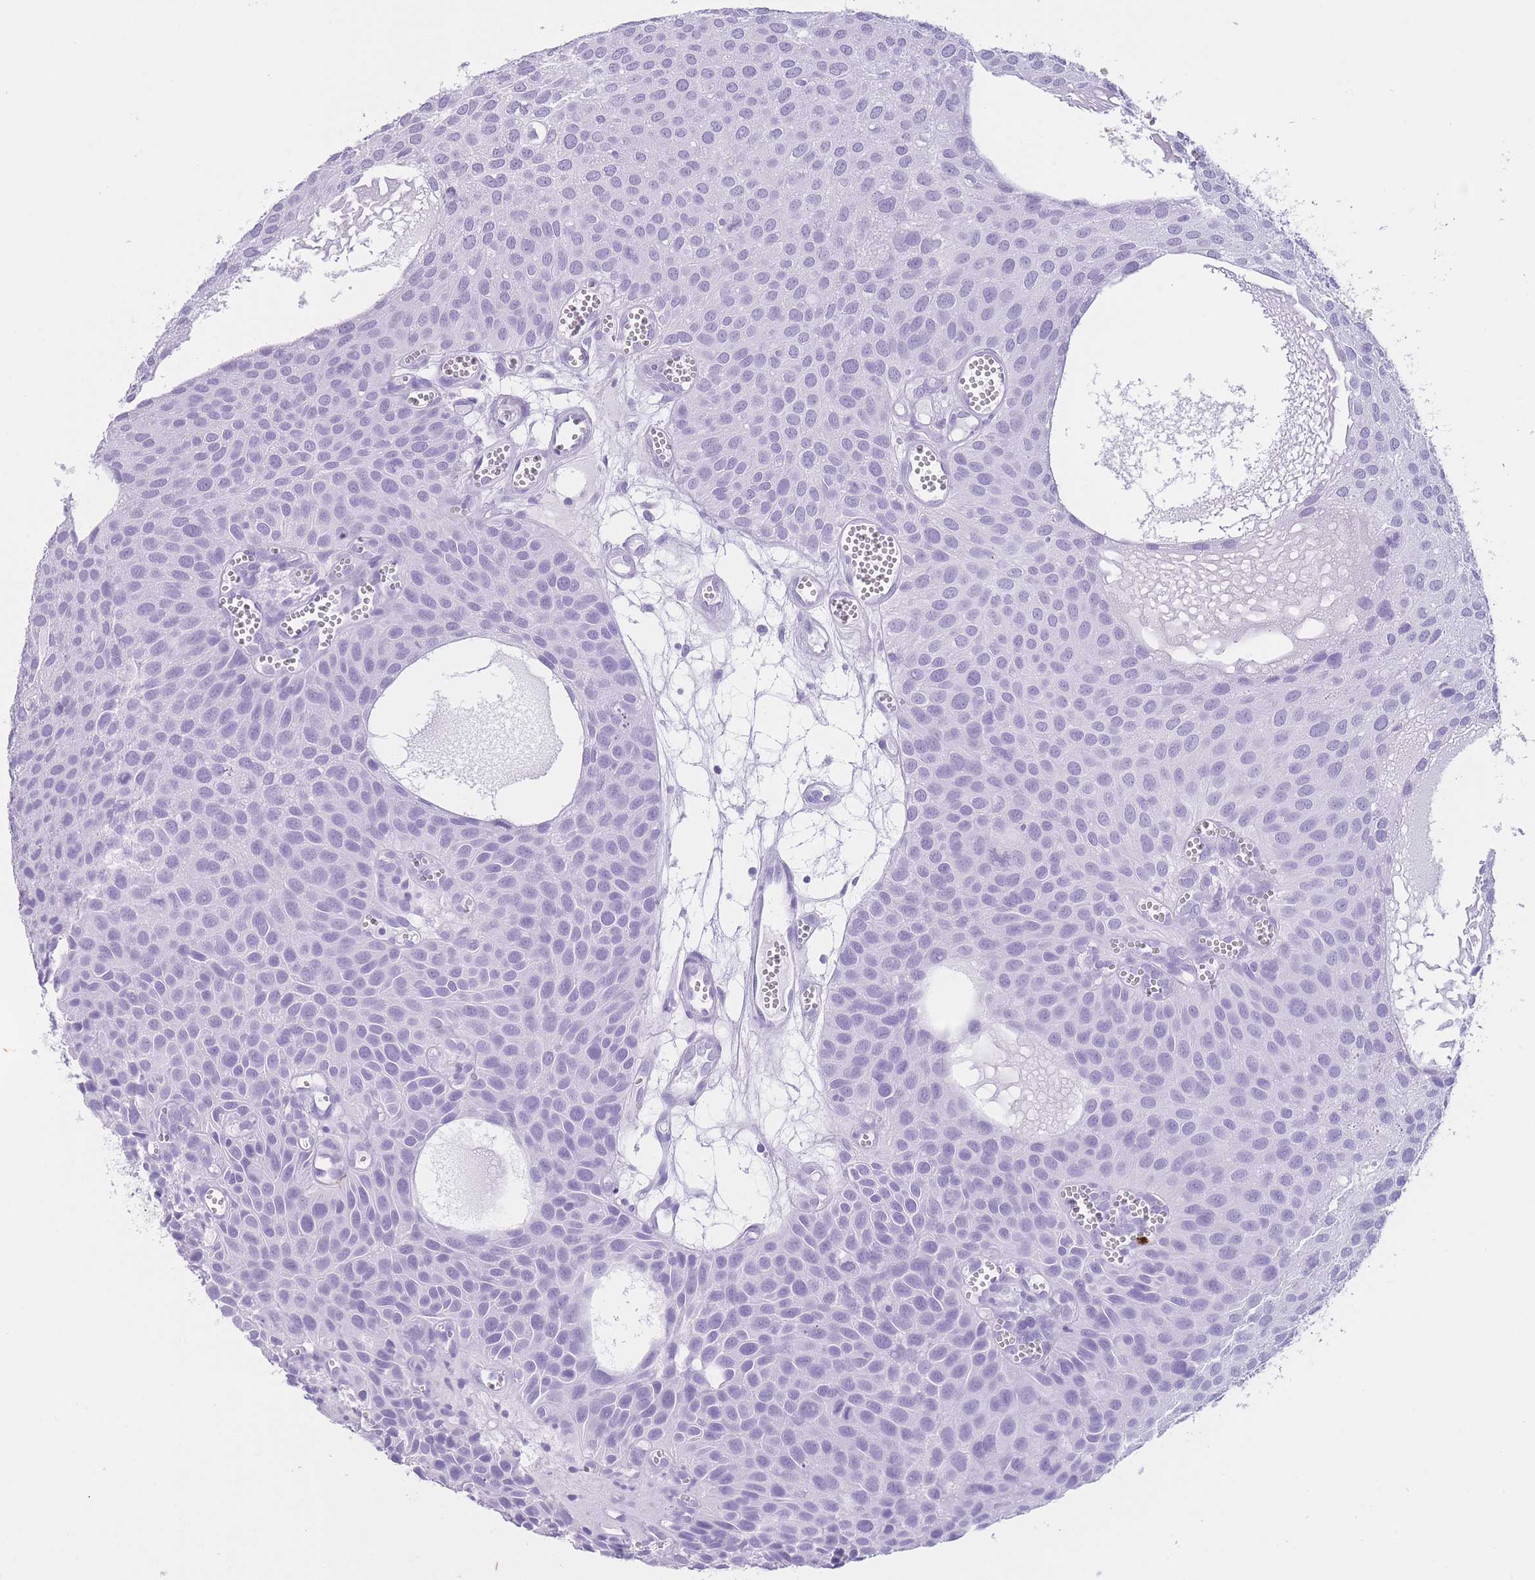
{"staining": {"intensity": "negative", "quantity": "none", "location": "none"}, "tissue": "urothelial cancer", "cell_type": "Tumor cells", "image_type": "cancer", "snomed": [{"axis": "morphology", "description": "Urothelial carcinoma, Low grade"}, {"axis": "topography", "description": "Urinary bladder"}], "caption": "DAB immunohistochemical staining of urothelial cancer shows no significant expression in tumor cells.", "gene": "OR4F21", "patient": {"sex": "male", "age": 88}}